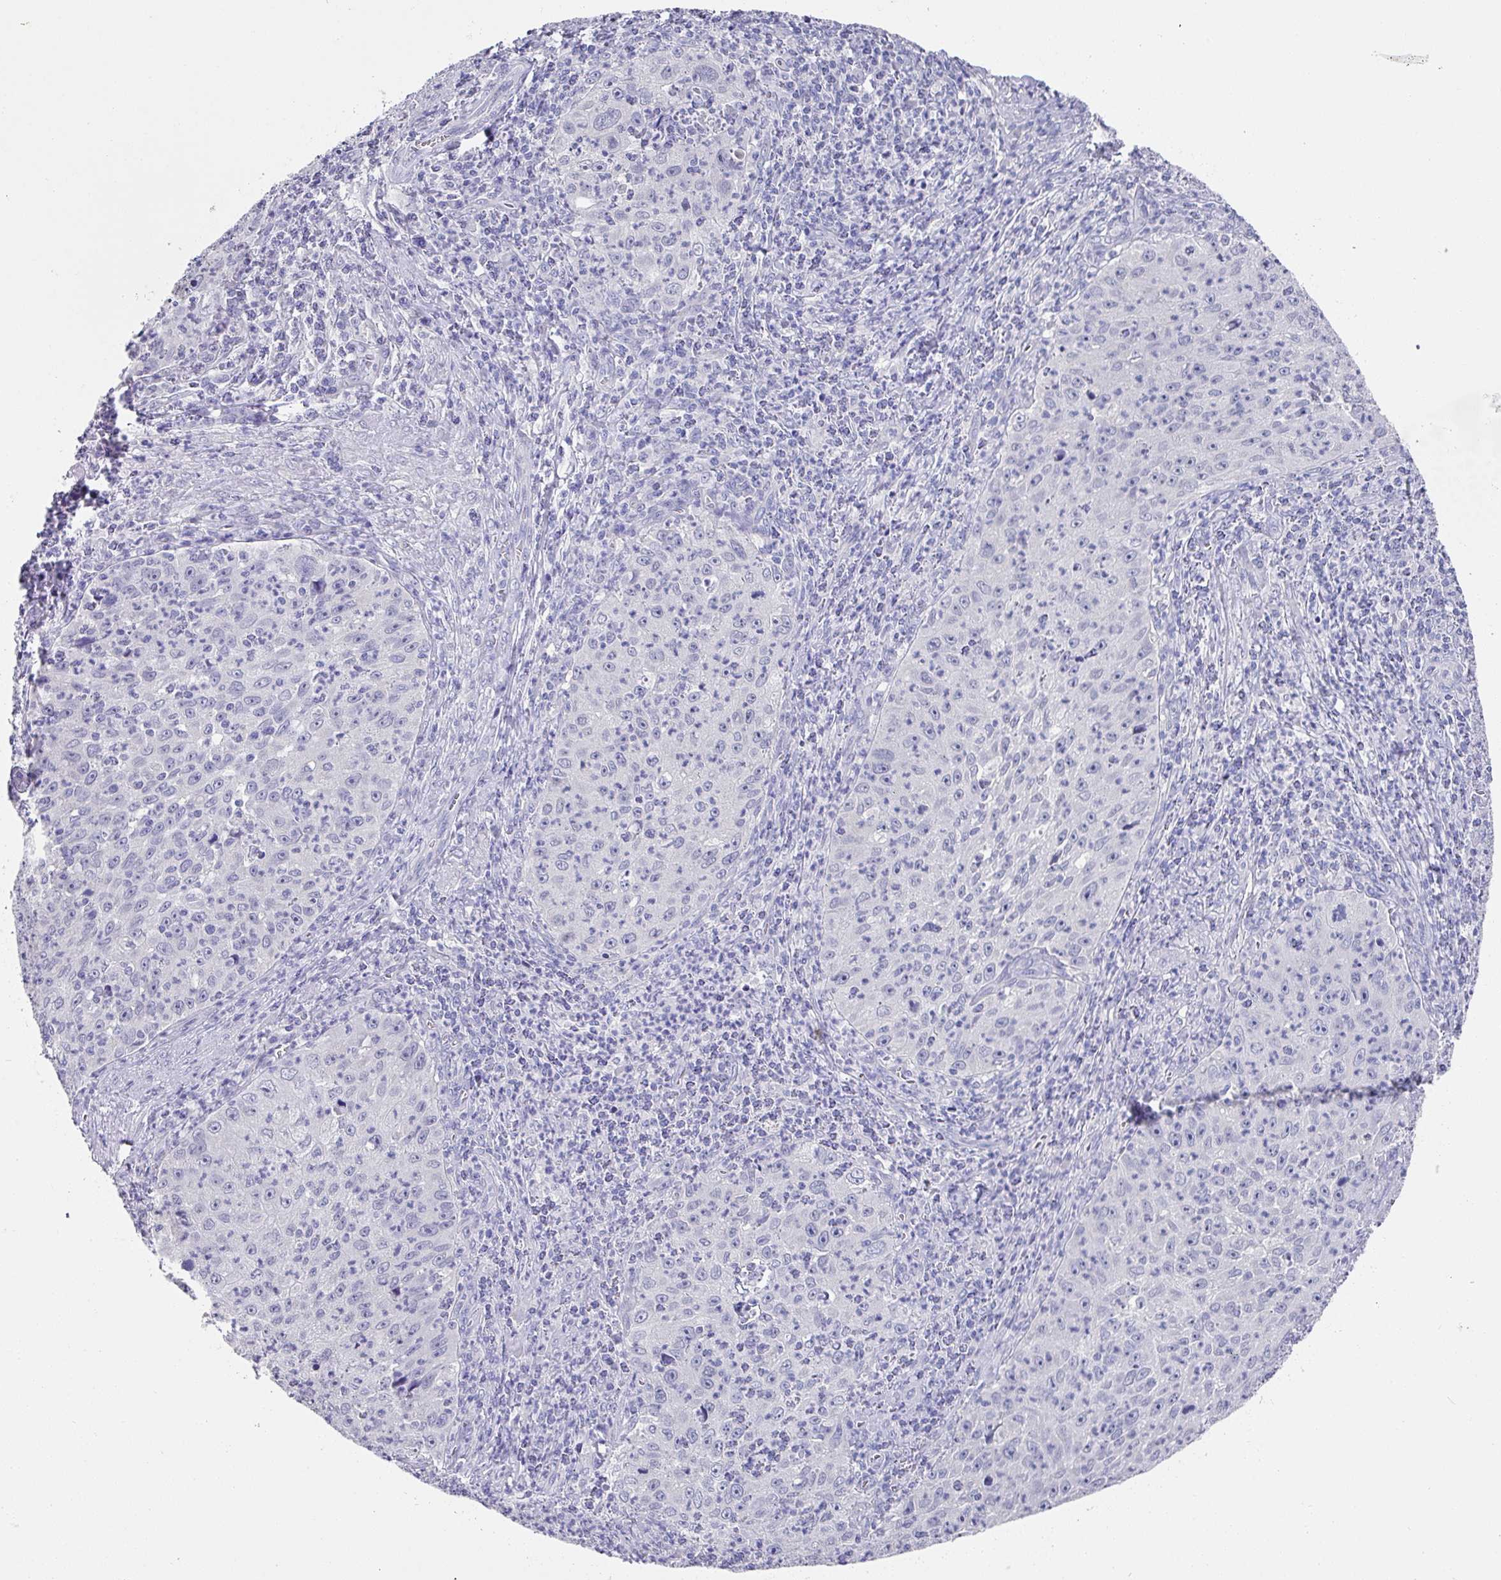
{"staining": {"intensity": "negative", "quantity": "none", "location": "none"}, "tissue": "cervical cancer", "cell_type": "Tumor cells", "image_type": "cancer", "snomed": [{"axis": "morphology", "description": "Squamous cell carcinoma, NOS"}, {"axis": "topography", "description": "Cervix"}], "caption": "Human cervical squamous cell carcinoma stained for a protein using IHC reveals no expression in tumor cells.", "gene": "DAZL", "patient": {"sex": "female", "age": 30}}